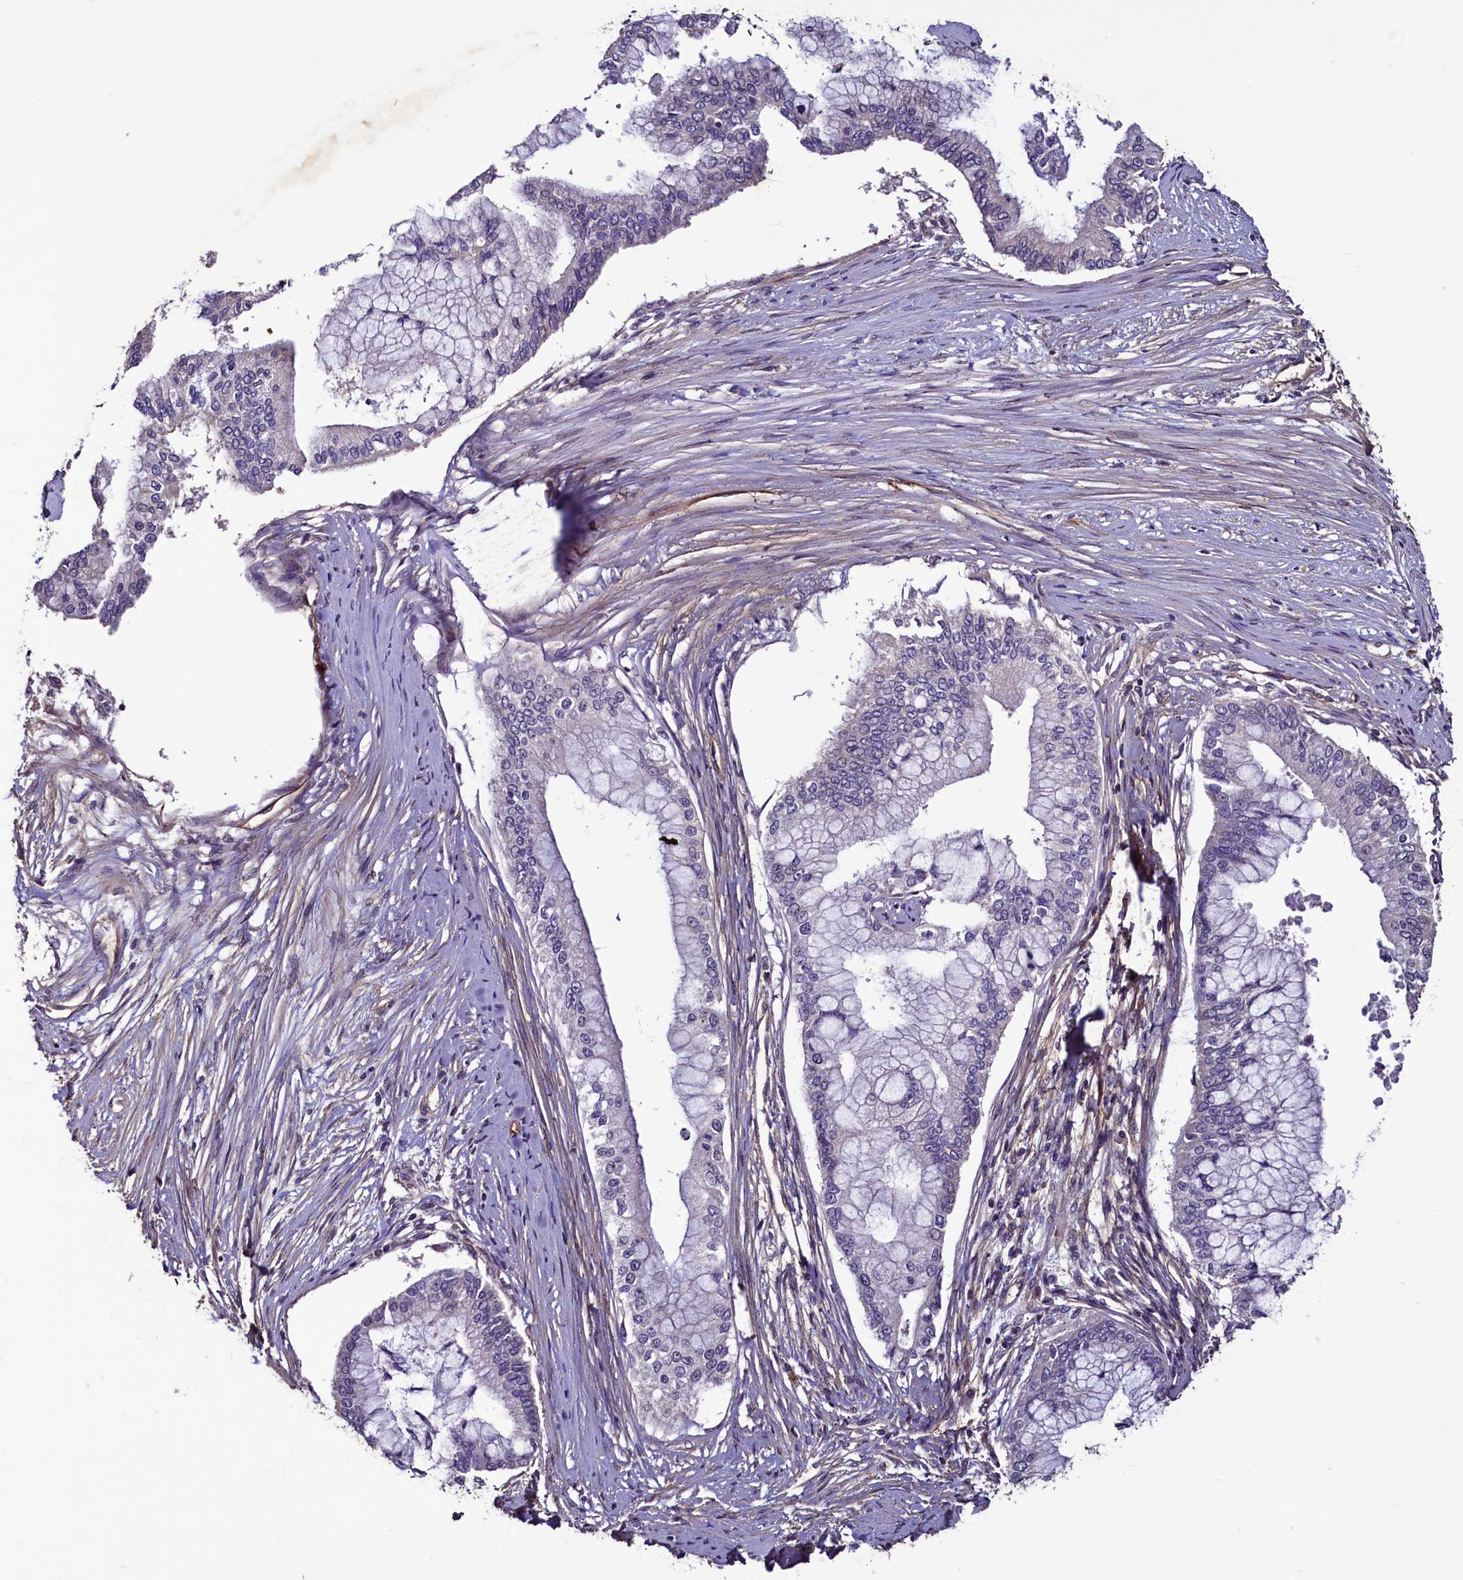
{"staining": {"intensity": "negative", "quantity": "none", "location": "none"}, "tissue": "pancreatic cancer", "cell_type": "Tumor cells", "image_type": "cancer", "snomed": [{"axis": "morphology", "description": "Adenocarcinoma, NOS"}, {"axis": "topography", "description": "Pancreas"}], "caption": "Immunohistochemistry (IHC) of pancreatic cancer (adenocarcinoma) shows no expression in tumor cells. Nuclei are stained in blue.", "gene": "PALM", "patient": {"sex": "male", "age": 46}}